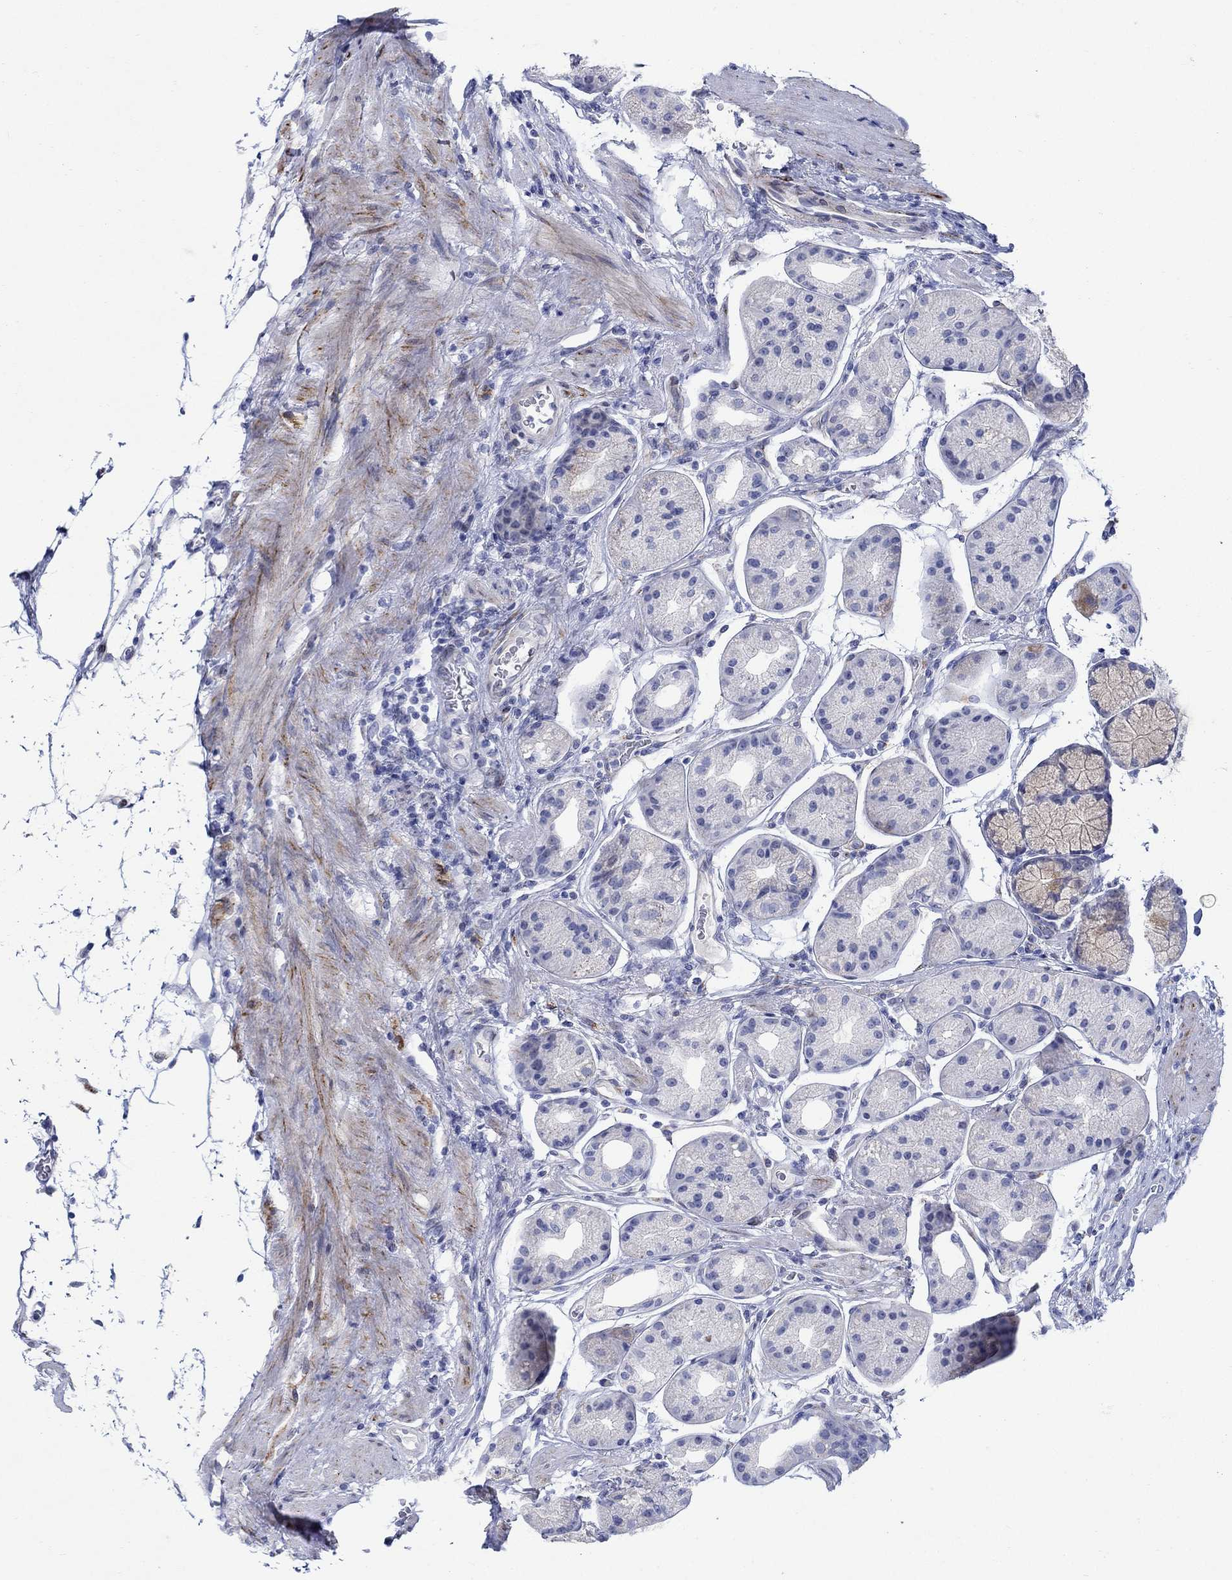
{"staining": {"intensity": "negative", "quantity": "none", "location": "none"}, "tissue": "stomach", "cell_type": "Glandular cells", "image_type": "normal", "snomed": [{"axis": "morphology", "description": "Normal tissue, NOS"}, {"axis": "morphology", "description": "Adenocarcinoma, NOS"}, {"axis": "morphology", "description": "Adenocarcinoma, High grade"}, {"axis": "topography", "description": "Stomach, upper"}, {"axis": "topography", "description": "Stomach"}], "caption": "High magnification brightfield microscopy of benign stomach stained with DAB (3,3'-diaminobenzidine) (brown) and counterstained with hematoxylin (blue): glandular cells show no significant expression. Nuclei are stained in blue.", "gene": "KSR2", "patient": {"sex": "female", "age": 65}}